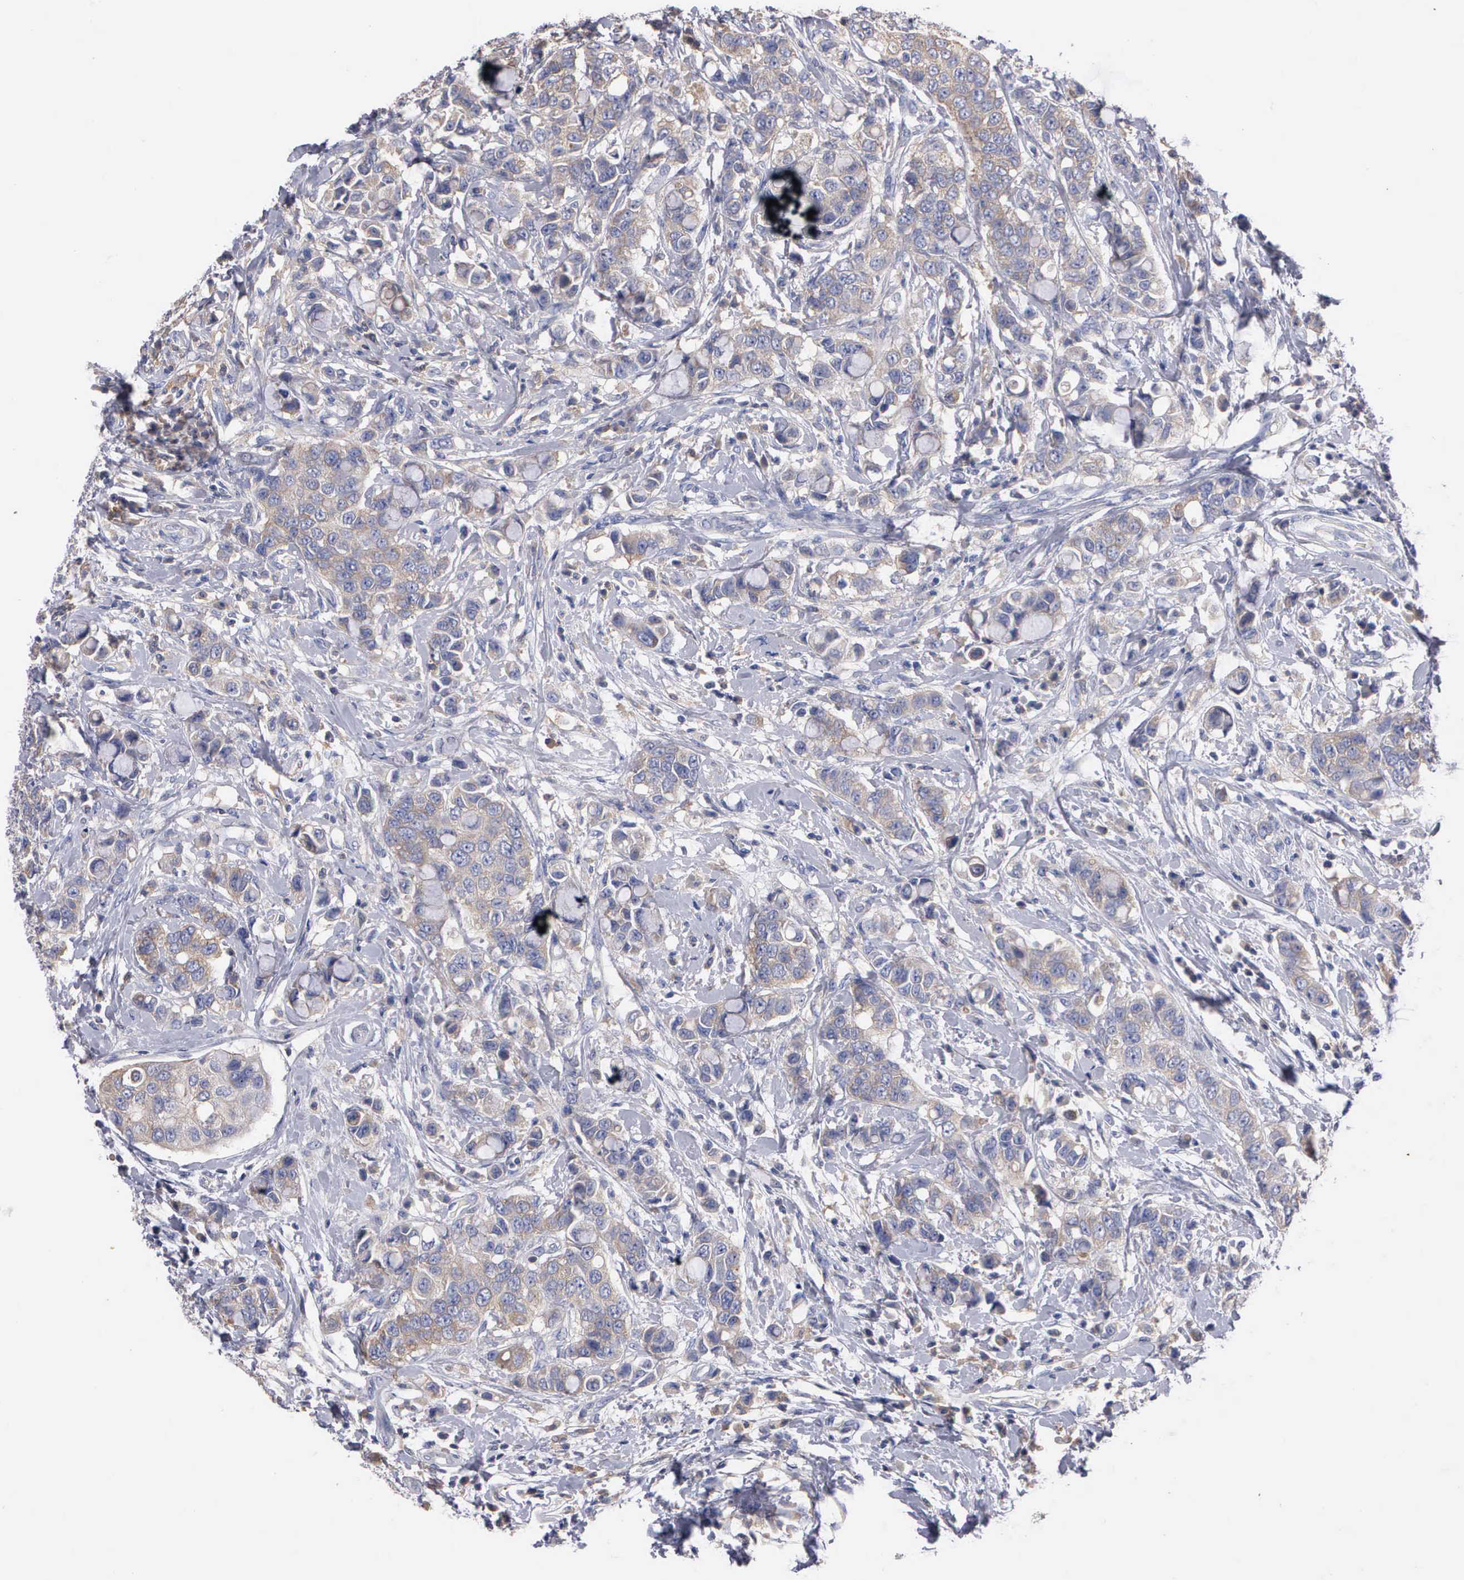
{"staining": {"intensity": "weak", "quantity": ">75%", "location": "cytoplasmic/membranous"}, "tissue": "breast cancer", "cell_type": "Tumor cells", "image_type": "cancer", "snomed": [{"axis": "morphology", "description": "Duct carcinoma"}, {"axis": "topography", "description": "Breast"}], "caption": "Breast cancer (intraductal carcinoma) stained with a protein marker shows weak staining in tumor cells.", "gene": "PTGS2", "patient": {"sex": "female", "age": 27}}